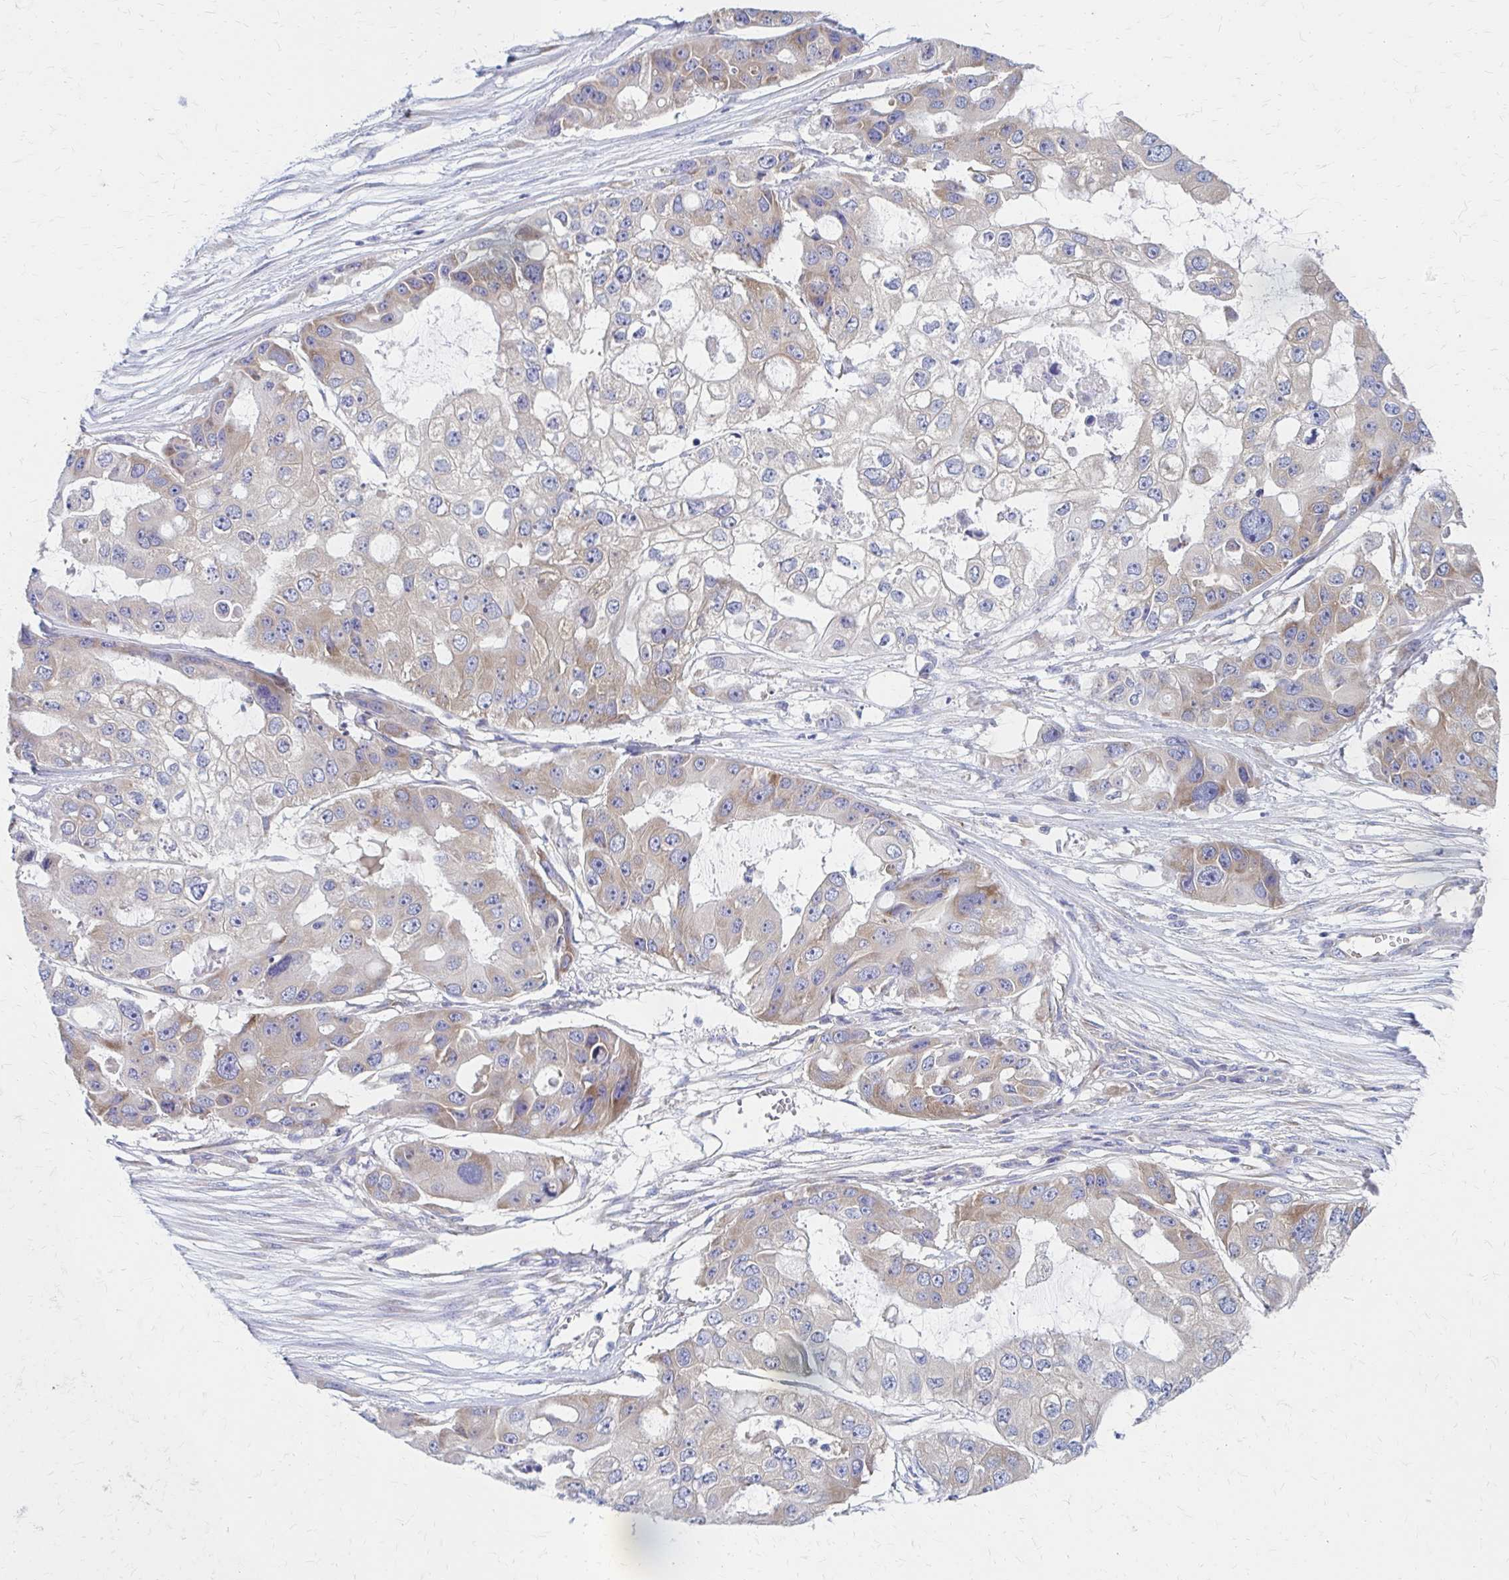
{"staining": {"intensity": "weak", "quantity": "25%-75%", "location": "cytoplasmic/membranous"}, "tissue": "ovarian cancer", "cell_type": "Tumor cells", "image_type": "cancer", "snomed": [{"axis": "morphology", "description": "Cystadenocarcinoma, serous, NOS"}, {"axis": "topography", "description": "Ovary"}], "caption": "A high-resolution photomicrograph shows immunohistochemistry staining of ovarian cancer (serous cystadenocarcinoma), which exhibits weak cytoplasmic/membranous staining in about 25%-75% of tumor cells.", "gene": "RPL27A", "patient": {"sex": "female", "age": 56}}